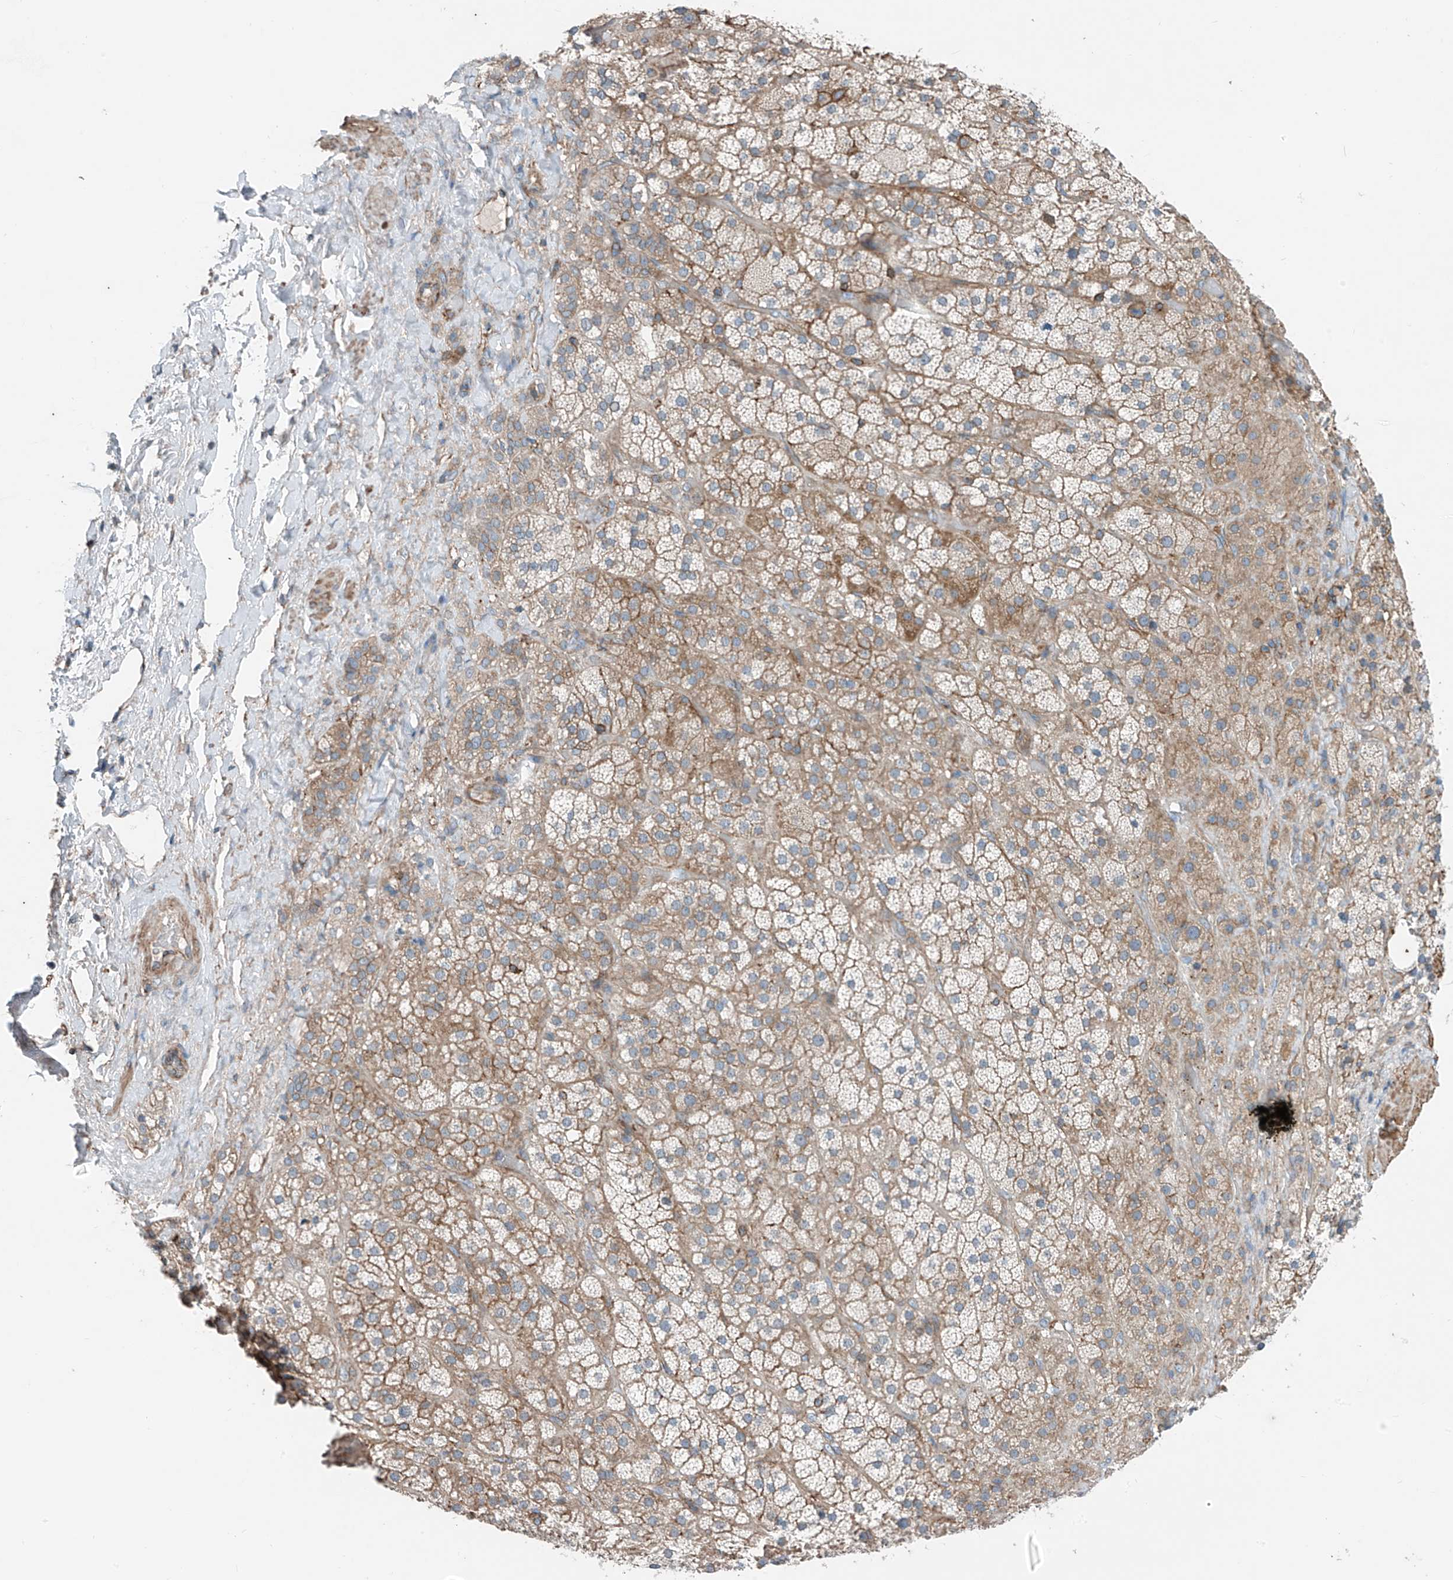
{"staining": {"intensity": "moderate", "quantity": ">75%", "location": "cytoplasmic/membranous"}, "tissue": "adrenal gland", "cell_type": "Glandular cells", "image_type": "normal", "snomed": [{"axis": "morphology", "description": "Normal tissue, NOS"}, {"axis": "topography", "description": "Adrenal gland"}], "caption": "Benign adrenal gland displays moderate cytoplasmic/membranous positivity in about >75% of glandular cells Using DAB (brown) and hematoxylin (blue) stains, captured at high magnification using brightfield microscopy..", "gene": "SLC1A5", "patient": {"sex": "male", "age": 57}}